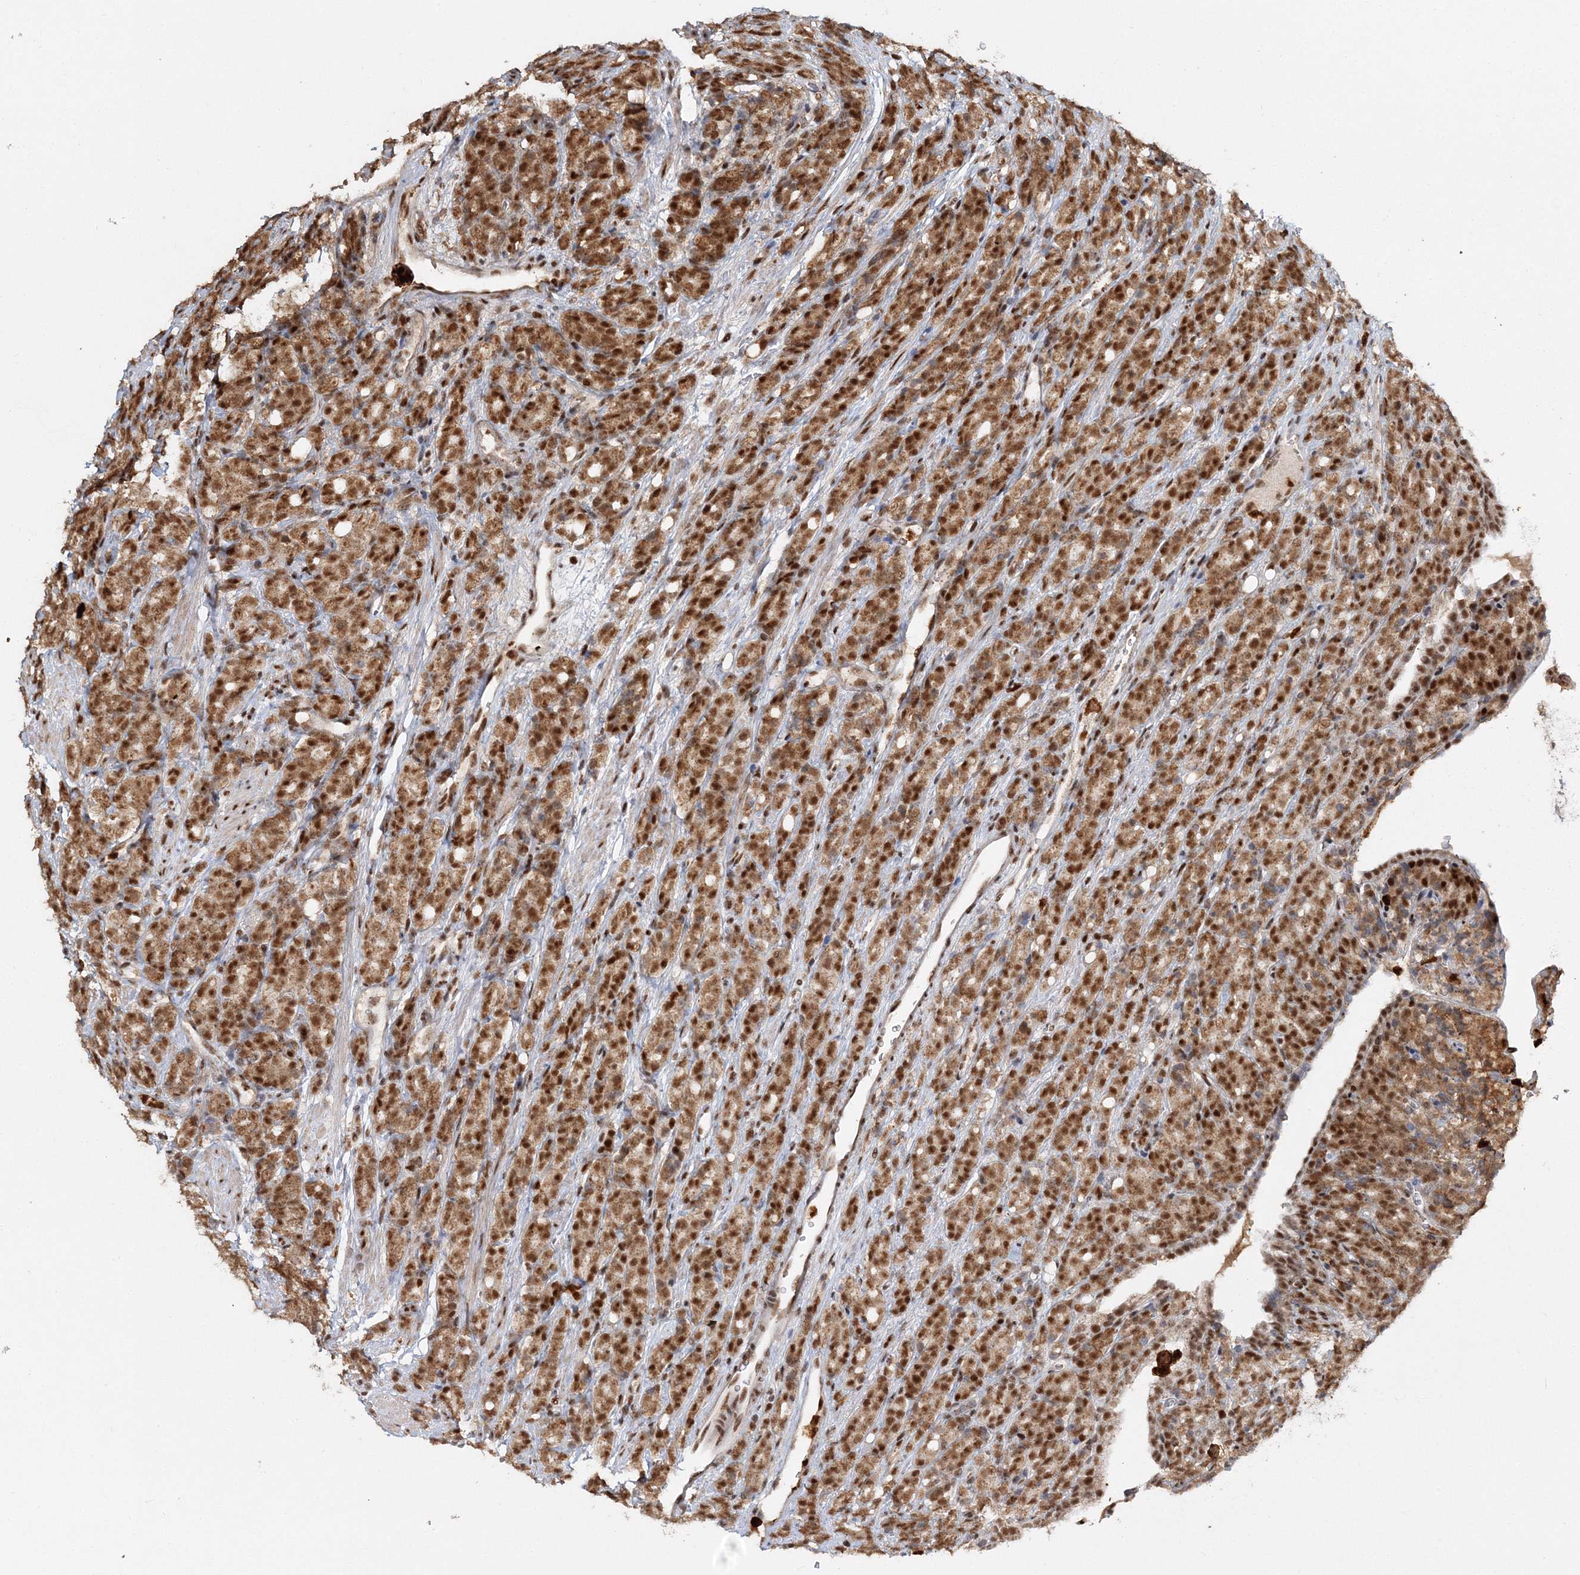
{"staining": {"intensity": "strong", "quantity": ">75%", "location": "cytoplasmic/membranous,nuclear"}, "tissue": "prostate cancer", "cell_type": "Tumor cells", "image_type": "cancer", "snomed": [{"axis": "morphology", "description": "Adenocarcinoma, High grade"}, {"axis": "topography", "description": "Prostate"}], "caption": "DAB (3,3'-diaminobenzidine) immunohistochemical staining of prostate adenocarcinoma (high-grade) demonstrates strong cytoplasmic/membranous and nuclear protein positivity in about >75% of tumor cells. The protein of interest is shown in brown color, while the nuclei are stained blue.", "gene": "QRICH1", "patient": {"sex": "male", "age": 62}}